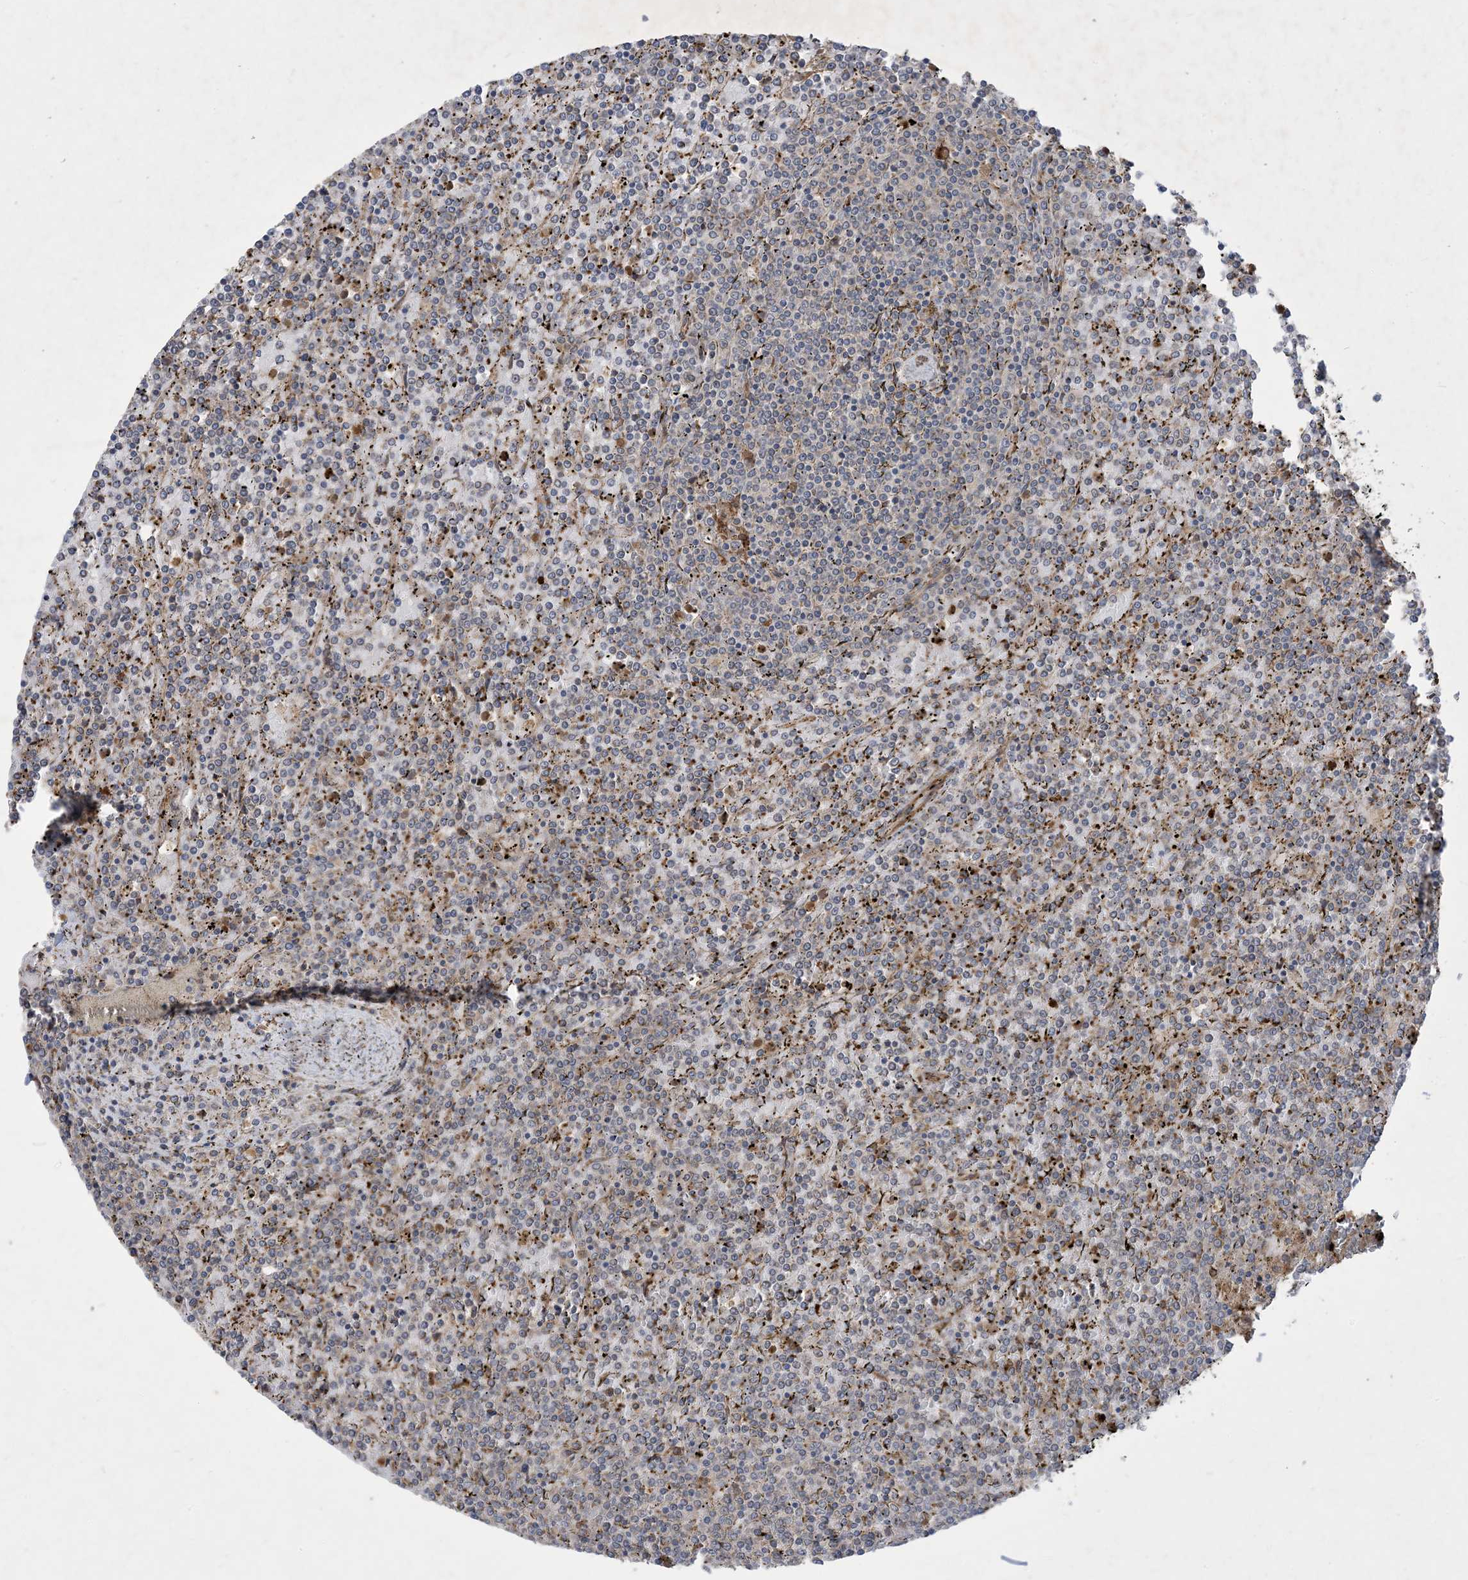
{"staining": {"intensity": "negative", "quantity": "none", "location": "none"}, "tissue": "lymphoma", "cell_type": "Tumor cells", "image_type": "cancer", "snomed": [{"axis": "morphology", "description": "Malignant lymphoma, non-Hodgkin's type, Low grade"}, {"axis": "topography", "description": "Spleen"}], "caption": "Tumor cells show no significant positivity in lymphoma.", "gene": "OTOP1", "patient": {"sex": "female", "age": 19}}